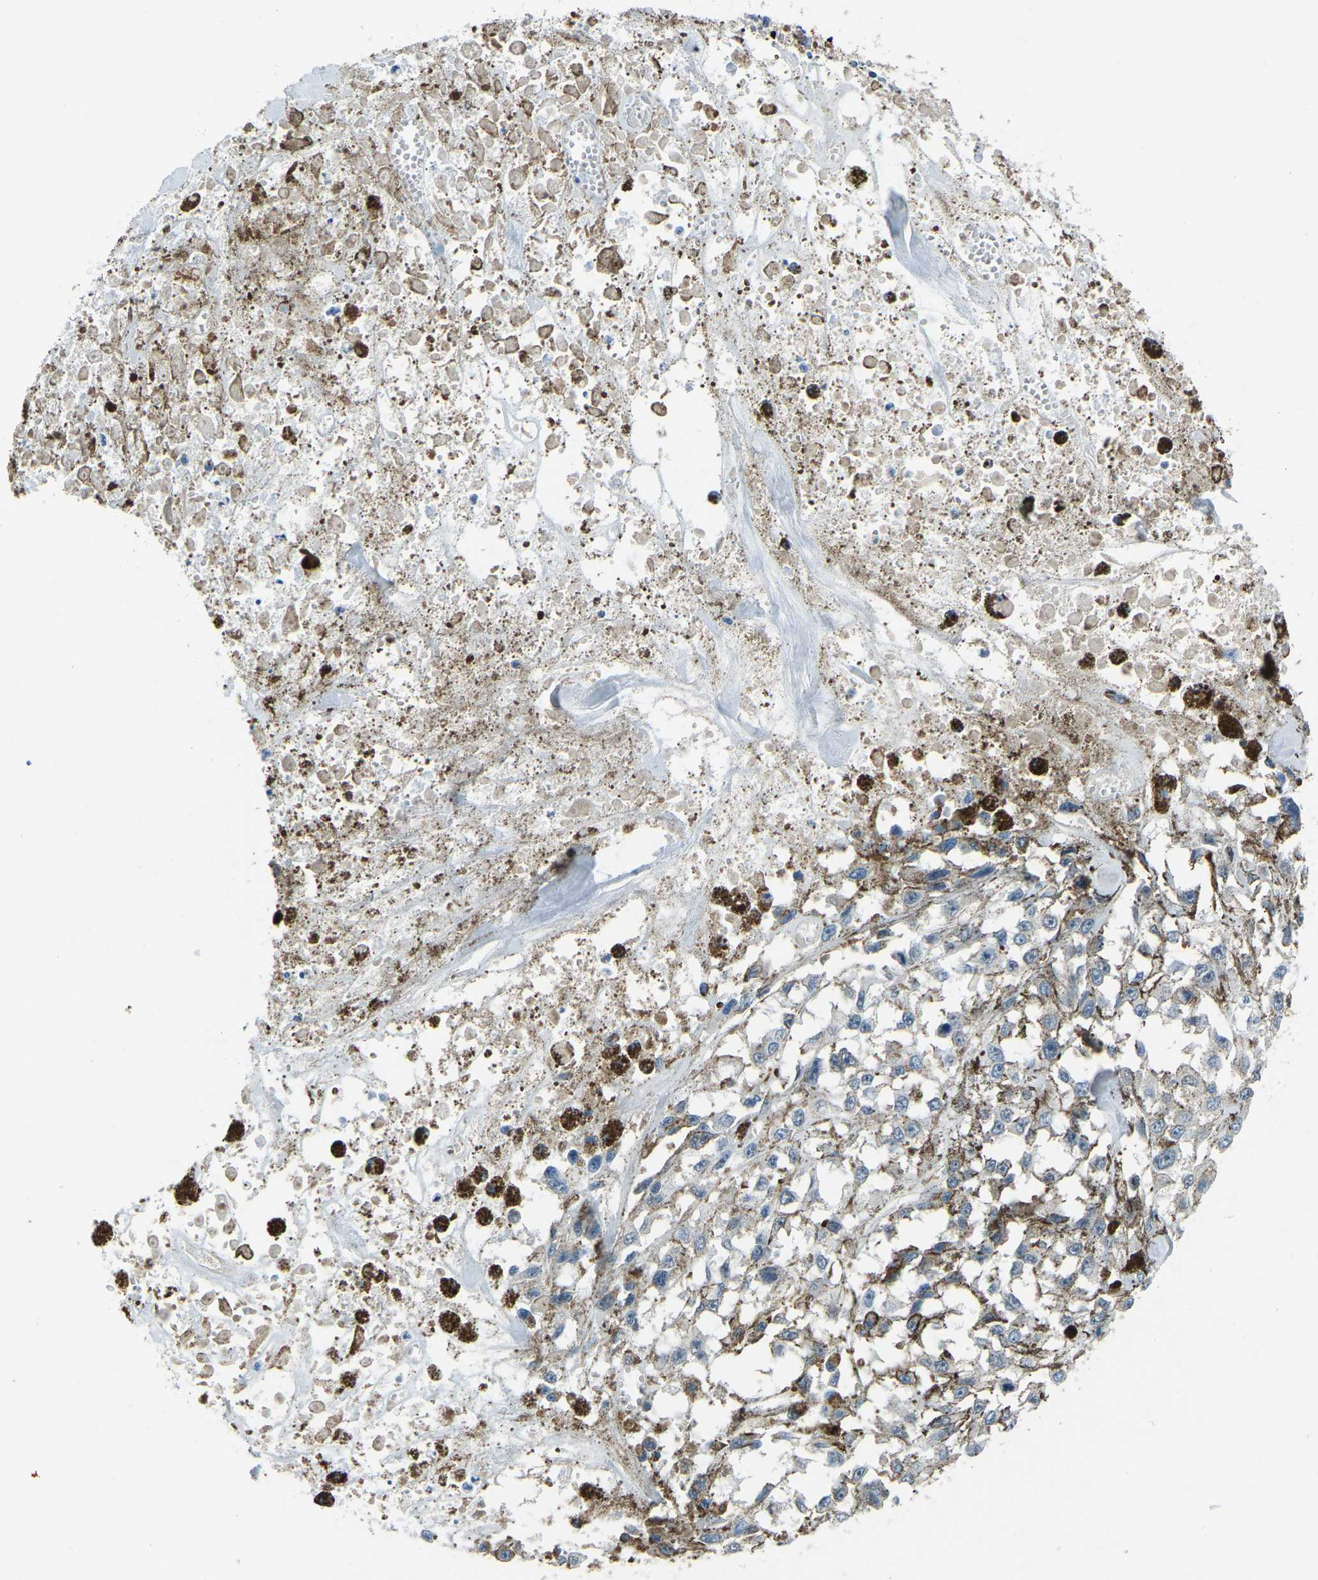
{"staining": {"intensity": "negative", "quantity": "none", "location": "none"}, "tissue": "melanoma", "cell_type": "Tumor cells", "image_type": "cancer", "snomed": [{"axis": "morphology", "description": "Malignant melanoma, Metastatic site"}, {"axis": "topography", "description": "Lymph node"}], "caption": "Histopathology image shows no protein expression in tumor cells of melanoma tissue.", "gene": "XIRP1", "patient": {"sex": "male", "age": 59}}